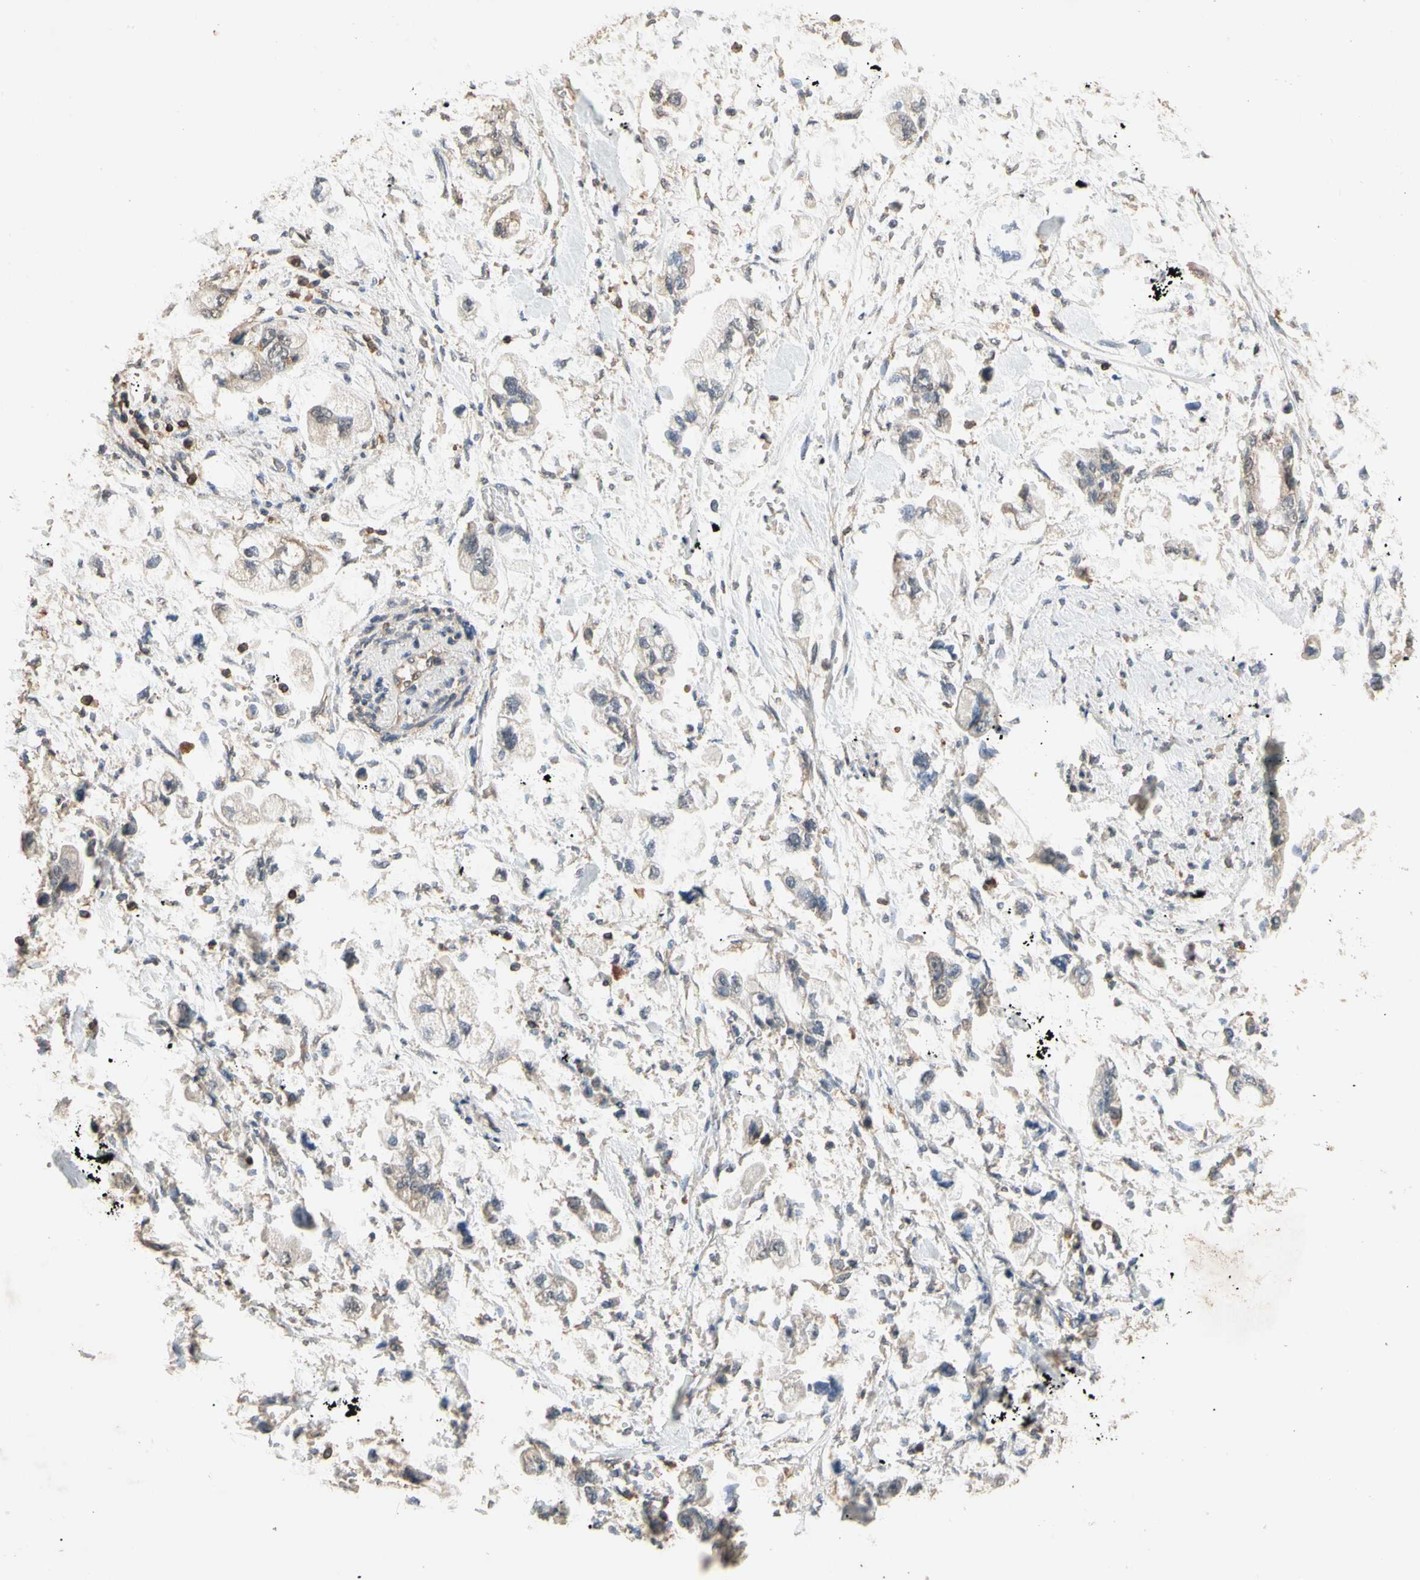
{"staining": {"intensity": "weak", "quantity": "<25%", "location": "cytoplasmic/membranous"}, "tissue": "stomach cancer", "cell_type": "Tumor cells", "image_type": "cancer", "snomed": [{"axis": "morphology", "description": "Adenocarcinoma, NOS"}, {"axis": "topography", "description": "Stomach"}], "caption": "High power microscopy image of an immunohistochemistry (IHC) histopathology image of stomach adenocarcinoma, revealing no significant staining in tumor cells.", "gene": "MAP3K10", "patient": {"sex": "male", "age": 62}}